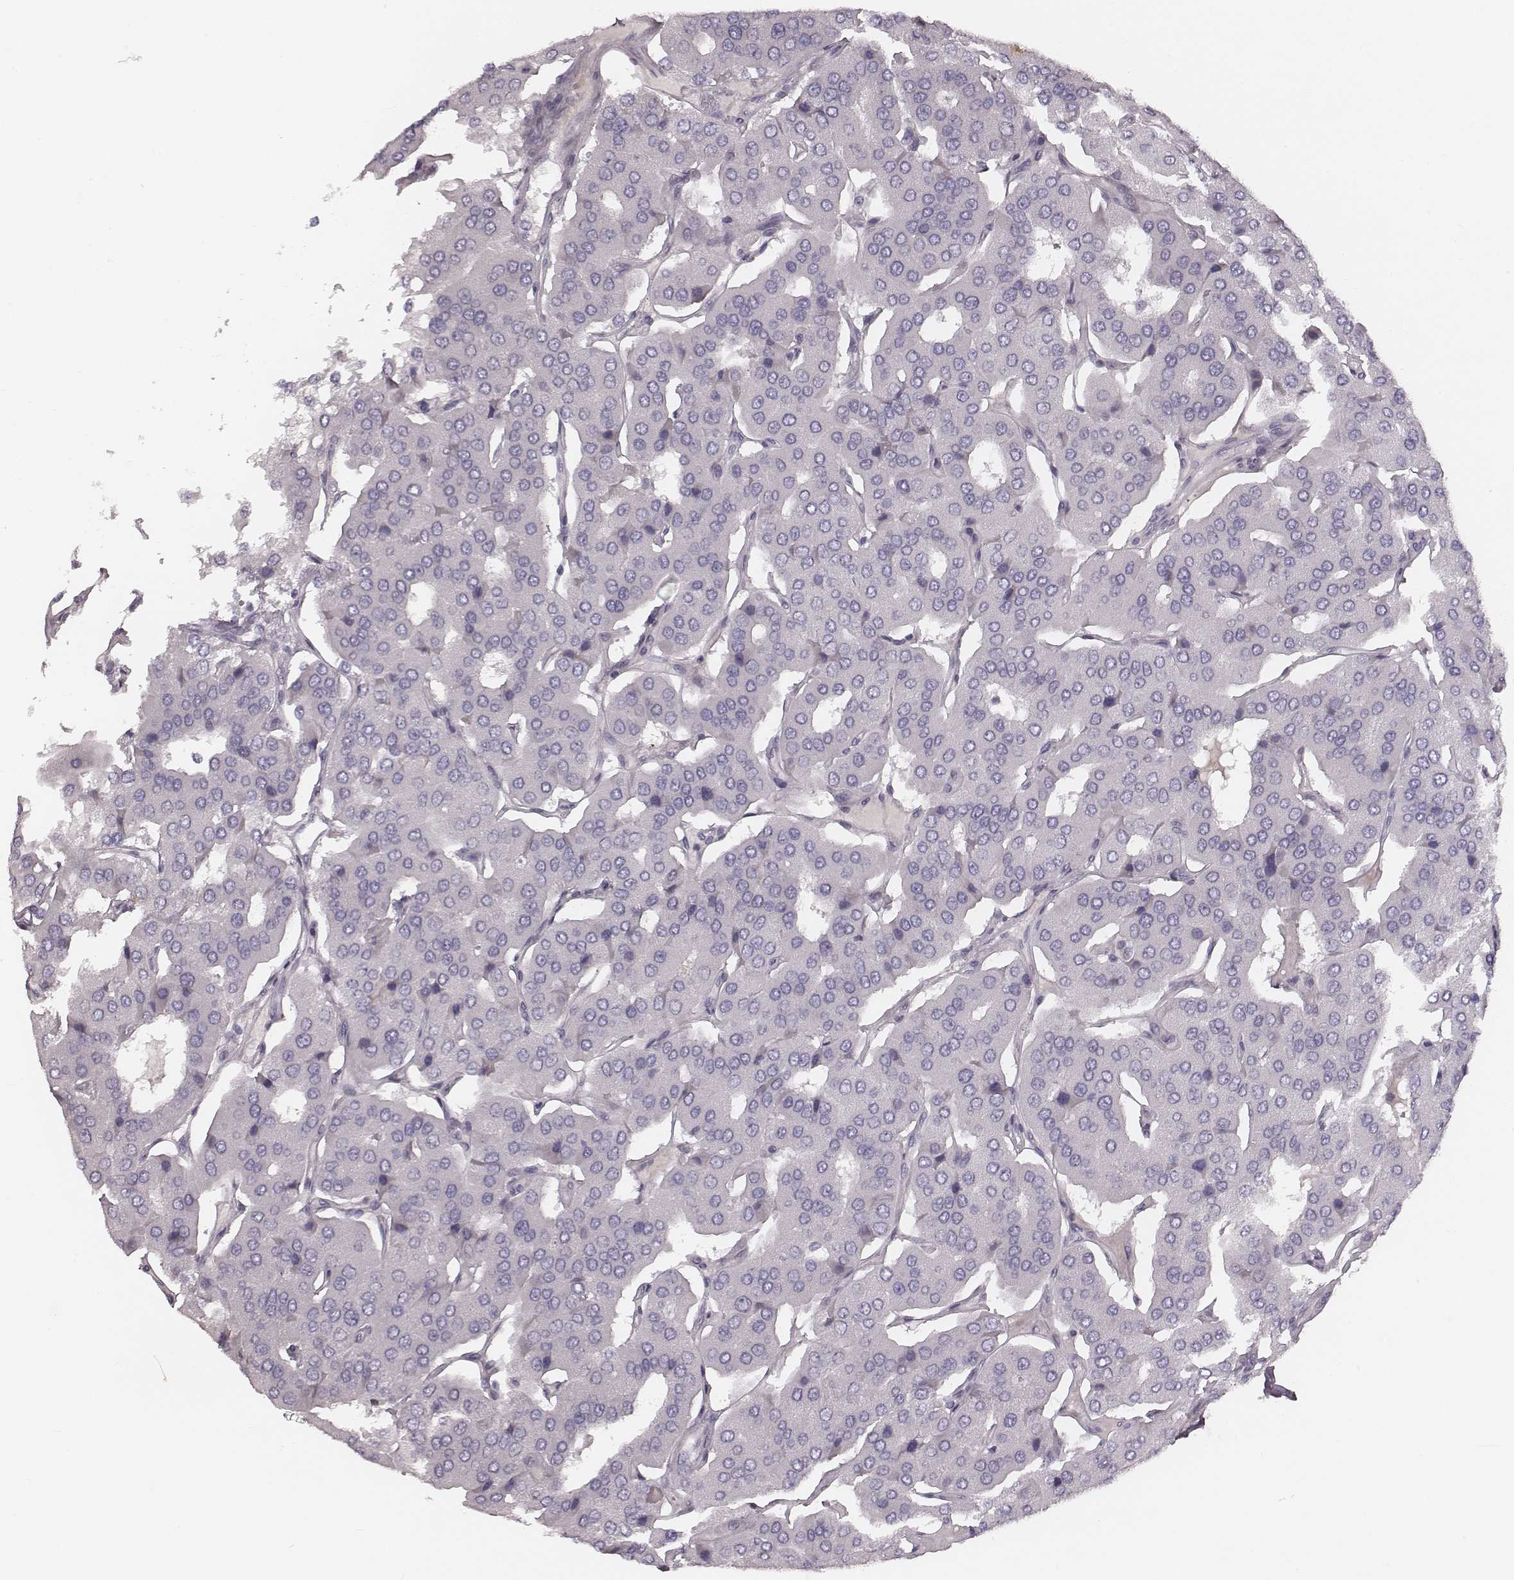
{"staining": {"intensity": "negative", "quantity": "none", "location": "none"}, "tissue": "parathyroid gland", "cell_type": "Glandular cells", "image_type": "normal", "snomed": [{"axis": "morphology", "description": "Normal tissue, NOS"}, {"axis": "morphology", "description": "Adenoma, NOS"}, {"axis": "topography", "description": "Parathyroid gland"}], "caption": "An IHC micrograph of normal parathyroid gland is shown. There is no staining in glandular cells of parathyroid gland. Nuclei are stained in blue.", "gene": "S100Z", "patient": {"sex": "female", "age": 86}}